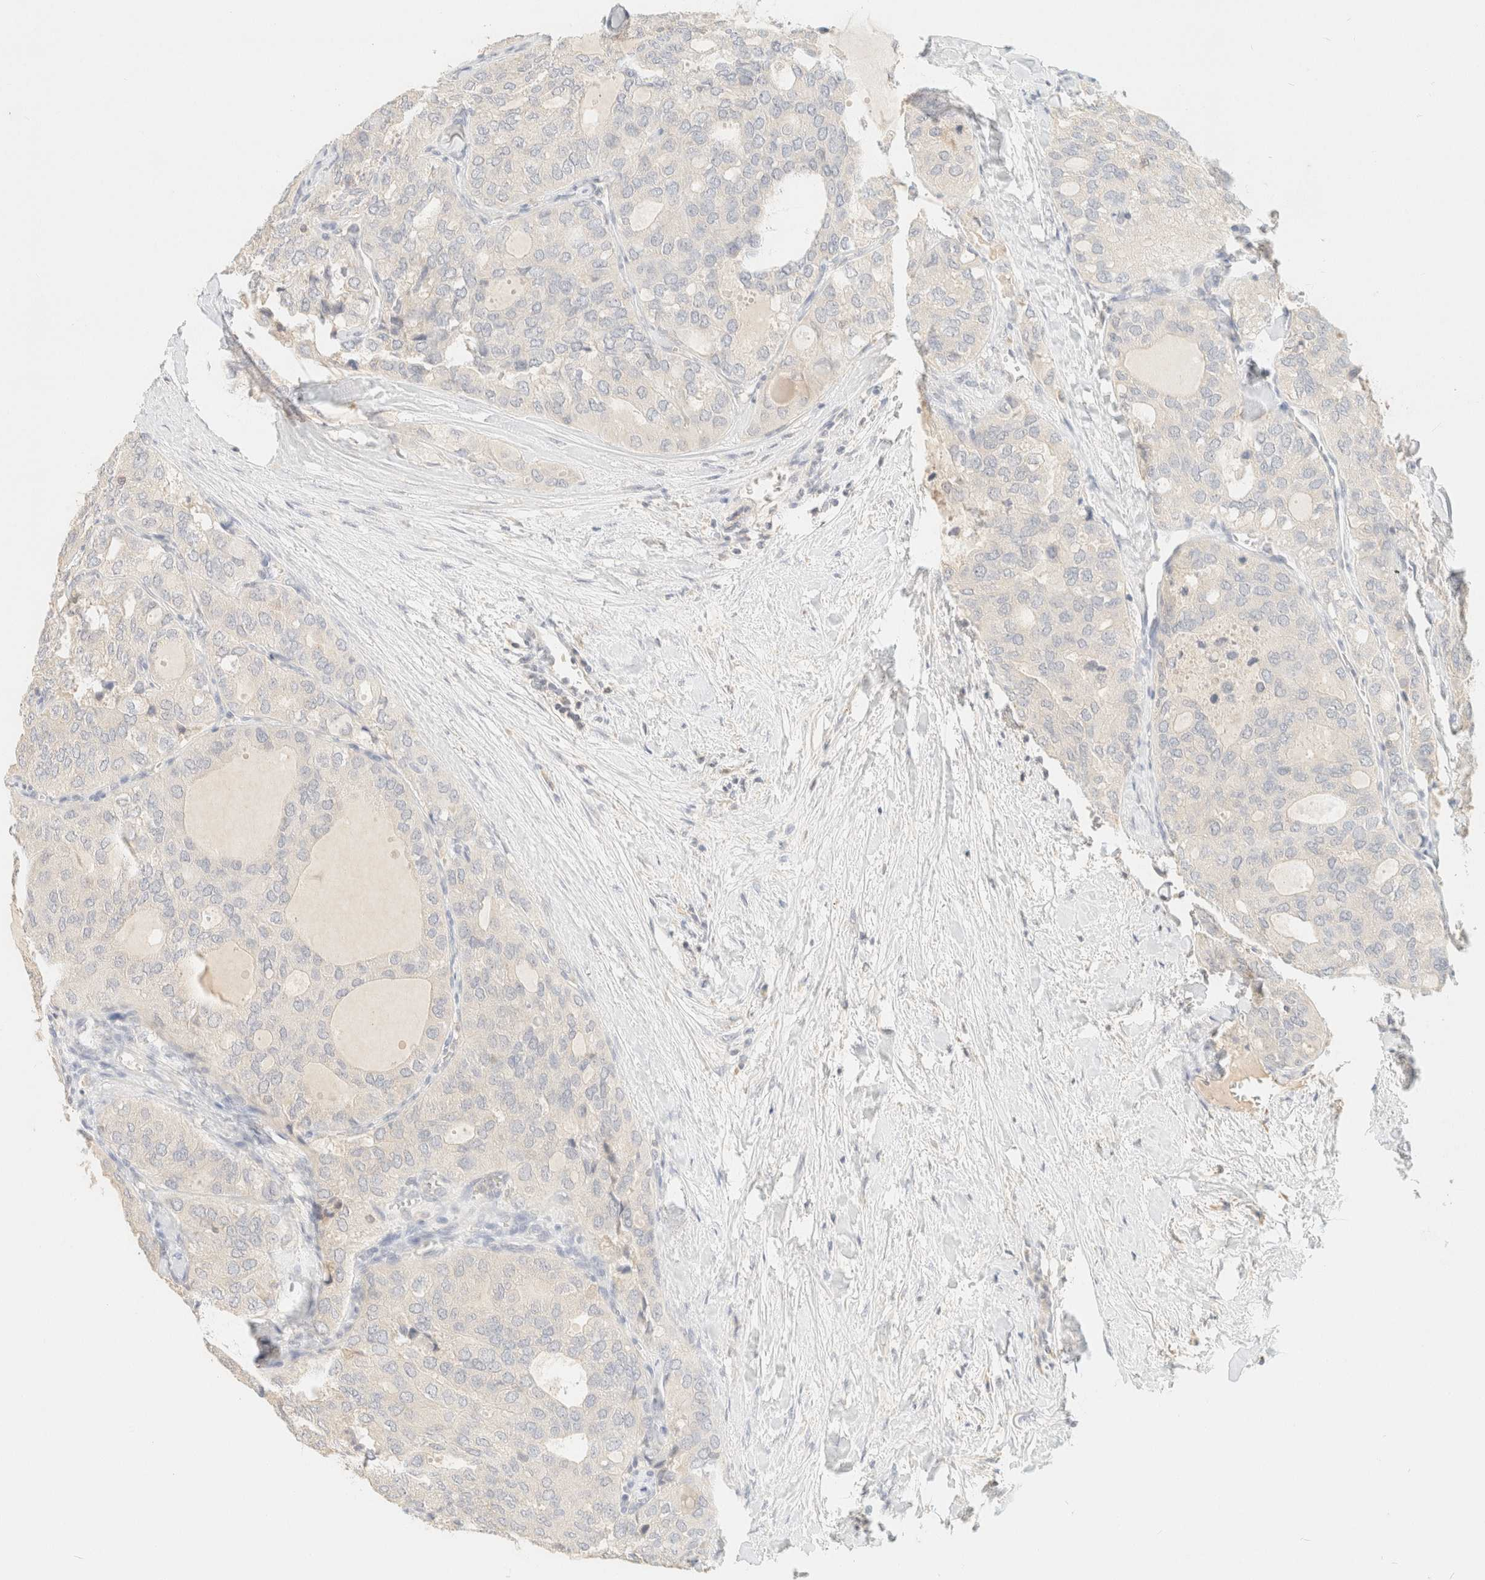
{"staining": {"intensity": "negative", "quantity": "none", "location": "none"}, "tissue": "thyroid cancer", "cell_type": "Tumor cells", "image_type": "cancer", "snomed": [{"axis": "morphology", "description": "Follicular adenoma carcinoma, NOS"}, {"axis": "topography", "description": "Thyroid gland"}], "caption": "Immunohistochemistry micrograph of thyroid cancer stained for a protein (brown), which displays no positivity in tumor cells.", "gene": "TIMD4", "patient": {"sex": "male", "age": 75}}